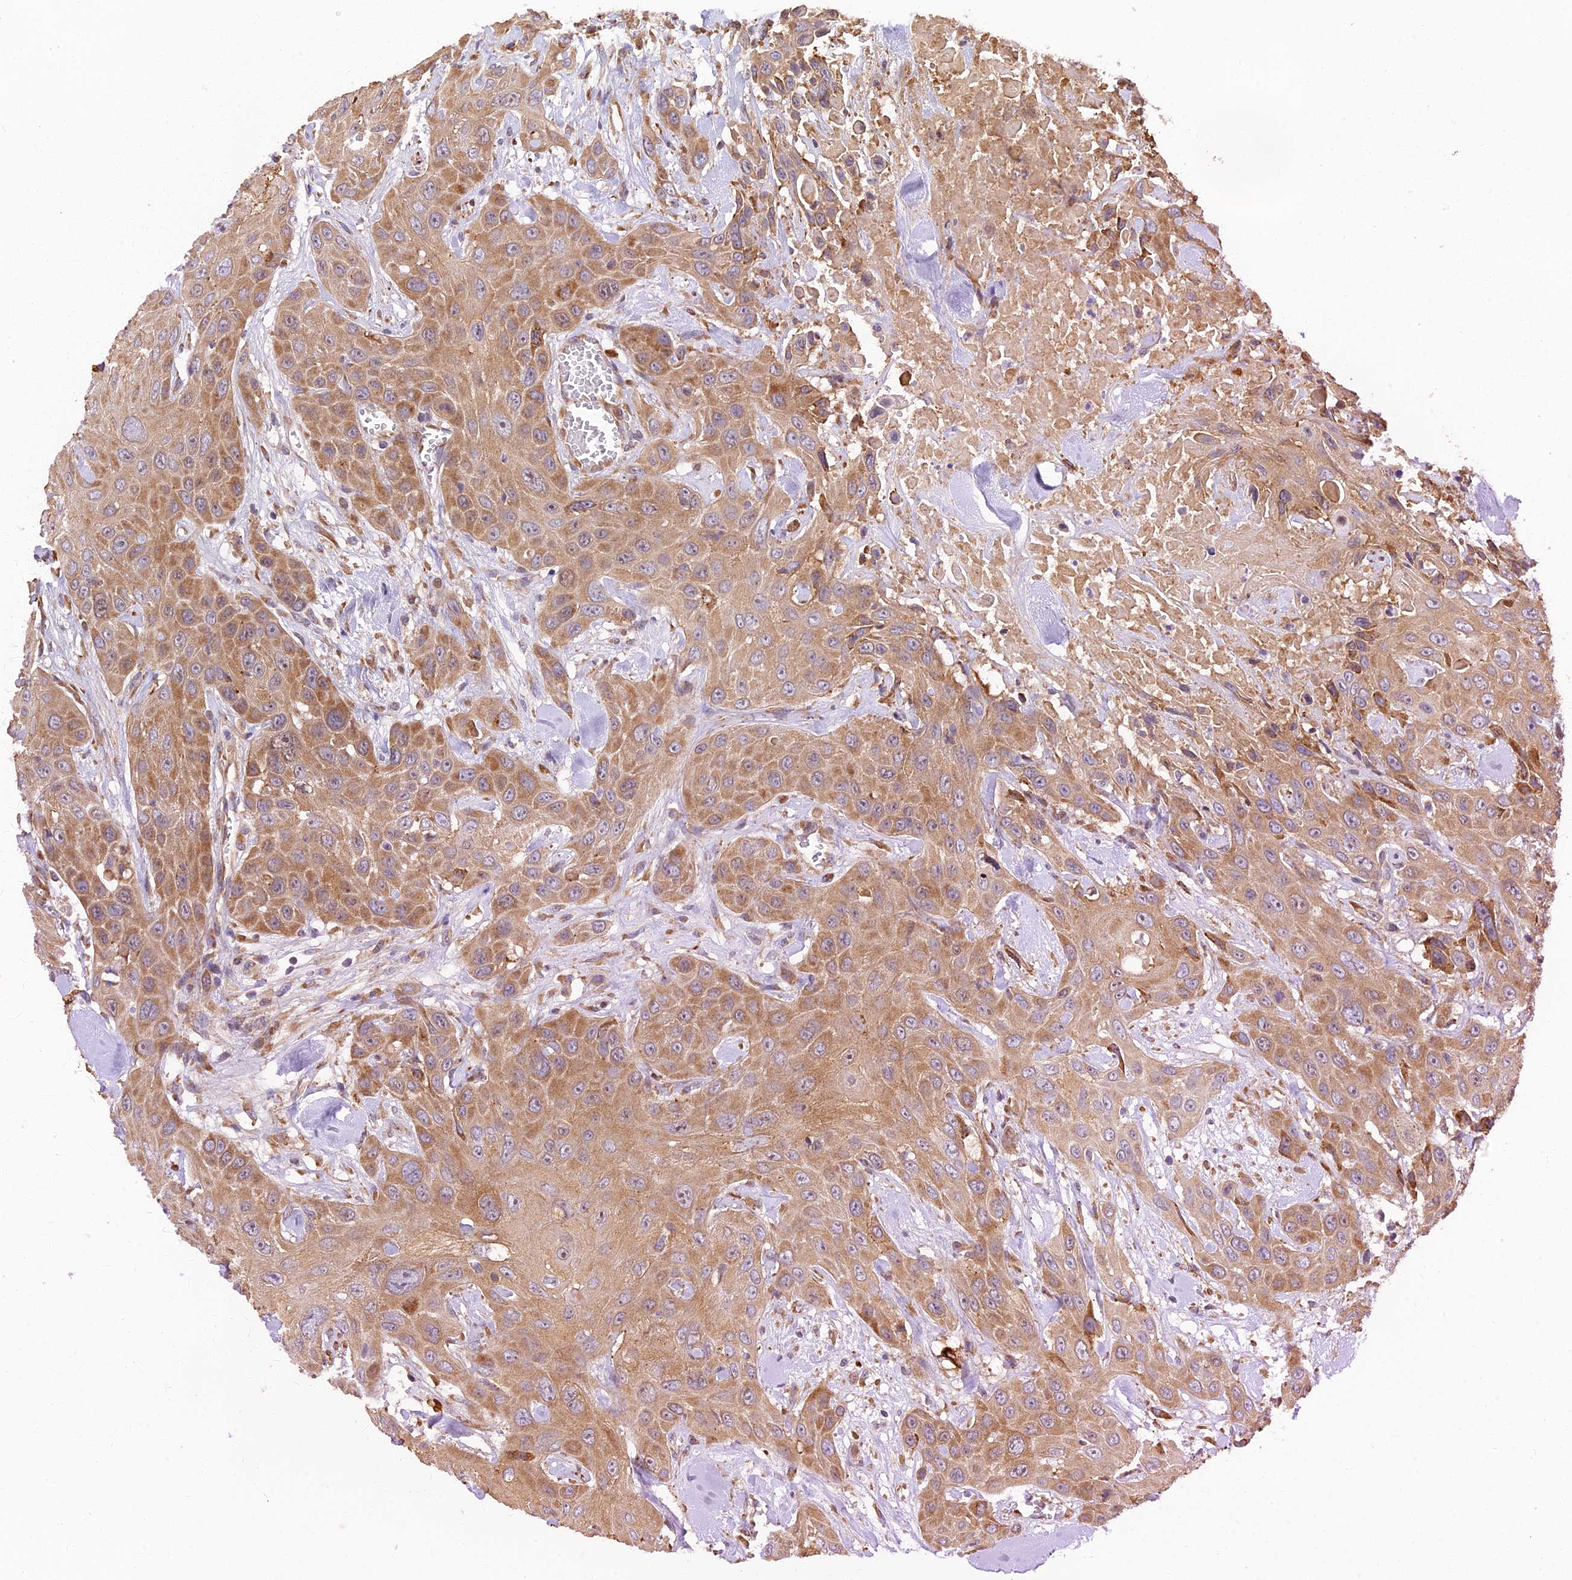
{"staining": {"intensity": "moderate", "quantity": ">75%", "location": "cytoplasmic/membranous"}, "tissue": "head and neck cancer", "cell_type": "Tumor cells", "image_type": "cancer", "snomed": [{"axis": "morphology", "description": "Squamous cell carcinoma, NOS"}, {"axis": "topography", "description": "Head-Neck"}], "caption": "Immunohistochemistry (DAB (3,3'-diaminobenzidine)) staining of squamous cell carcinoma (head and neck) shows moderate cytoplasmic/membranous protein expression in approximately >75% of tumor cells.", "gene": "RPL5", "patient": {"sex": "male", "age": 81}}